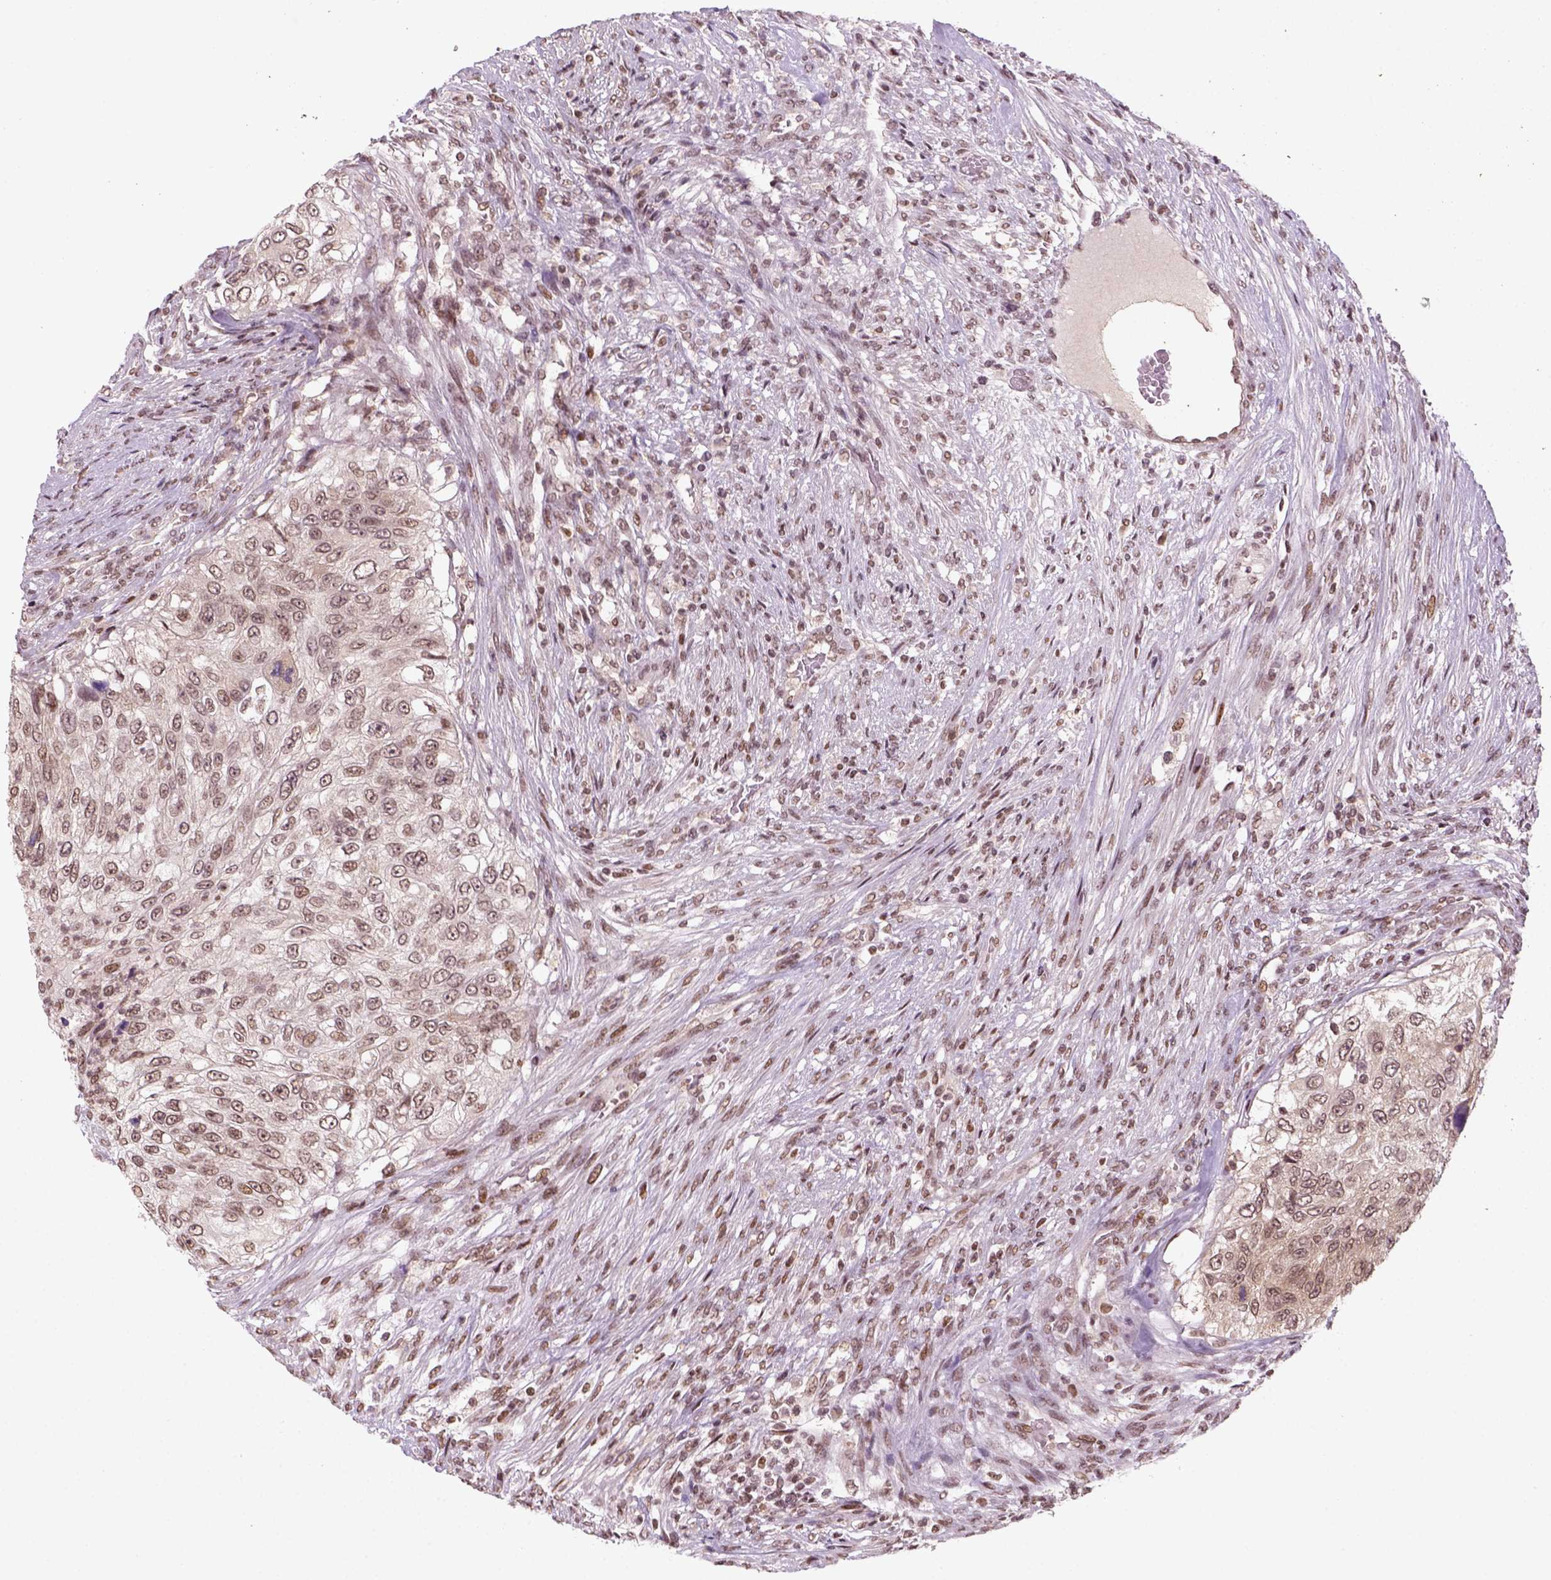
{"staining": {"intensity": "weak", "quantity": ">75%", "location": "nuclear"}, "tissue": "urothelial cancer", "cell_type": "Tumor cells", "image_type": "cancer", "snomed": [{"axis": "morphology", "description": "Urothelial carcinoma, High grade"}, {"axis": "topography", "description": "Urinary bladder"}], "caption": "About >75% of tumor cells in high-grade urothelial carcinoma exhibit weak nuclear protein positivity as visualized by brown immunohistochemical staining.", "gene": "GOT1", "patient": {"sex": "female", "age": 60}}